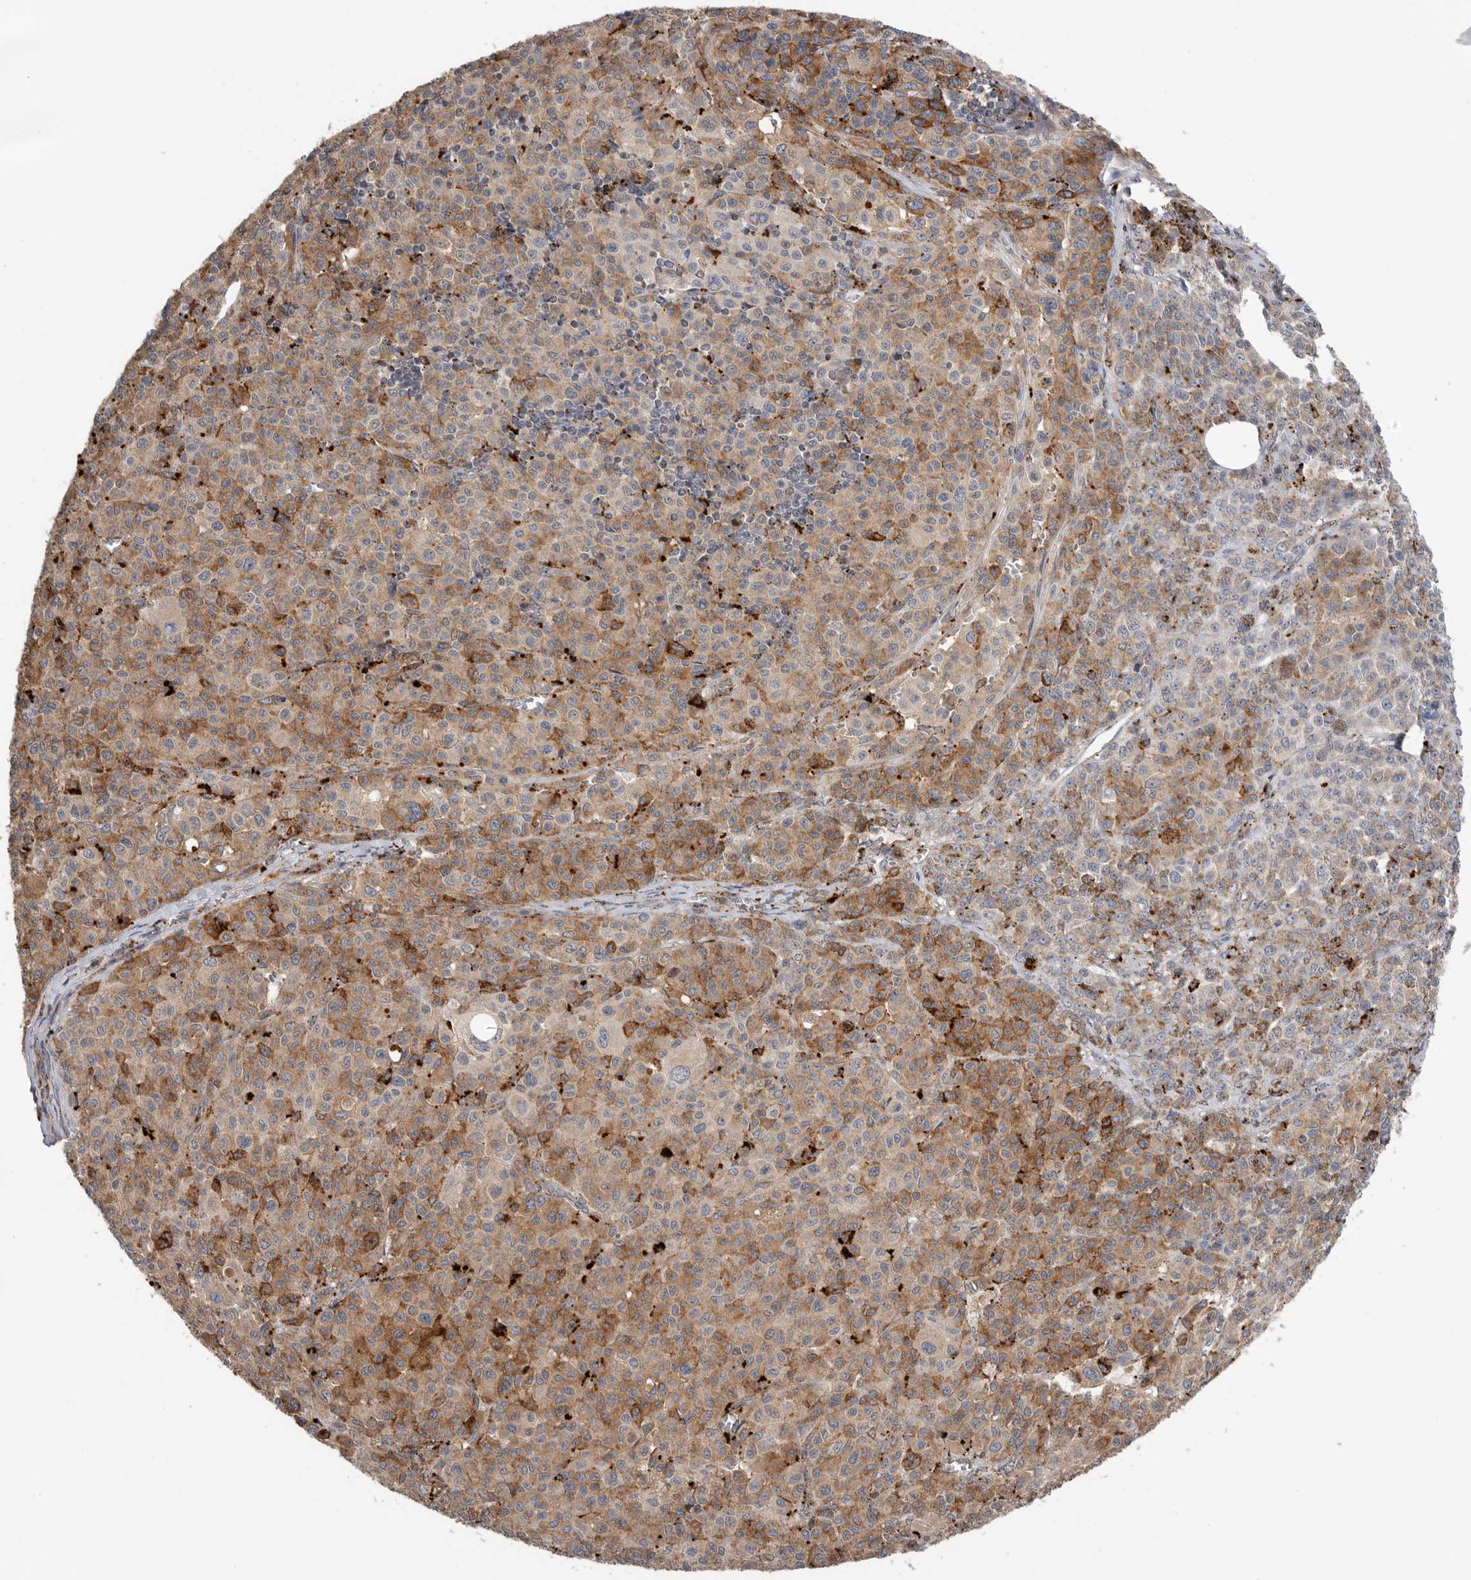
{"staining": {"intensity": "moderate", "quantity": ">75%", "location": "cytoplasmic/membranous"}, "tissue": "melanoma", "cell_type": "Tumor cells", "image_type": "cancer", "snomed": [{"axis": "morphology", "description": "Malignant melanoma, Metastatic site"}, {"axis": "topography", "description": "Skin"}], "caption": "Immunohistochemistry (IHC) histopathology image of human melanoma stained for a protein (brown), which reveals medium levels of moderate cytoplasmic/membranous staining in approximately >75% of tumor cells.", "gene": "GALNS", "patient": {"sex": "female", "age": 74}}